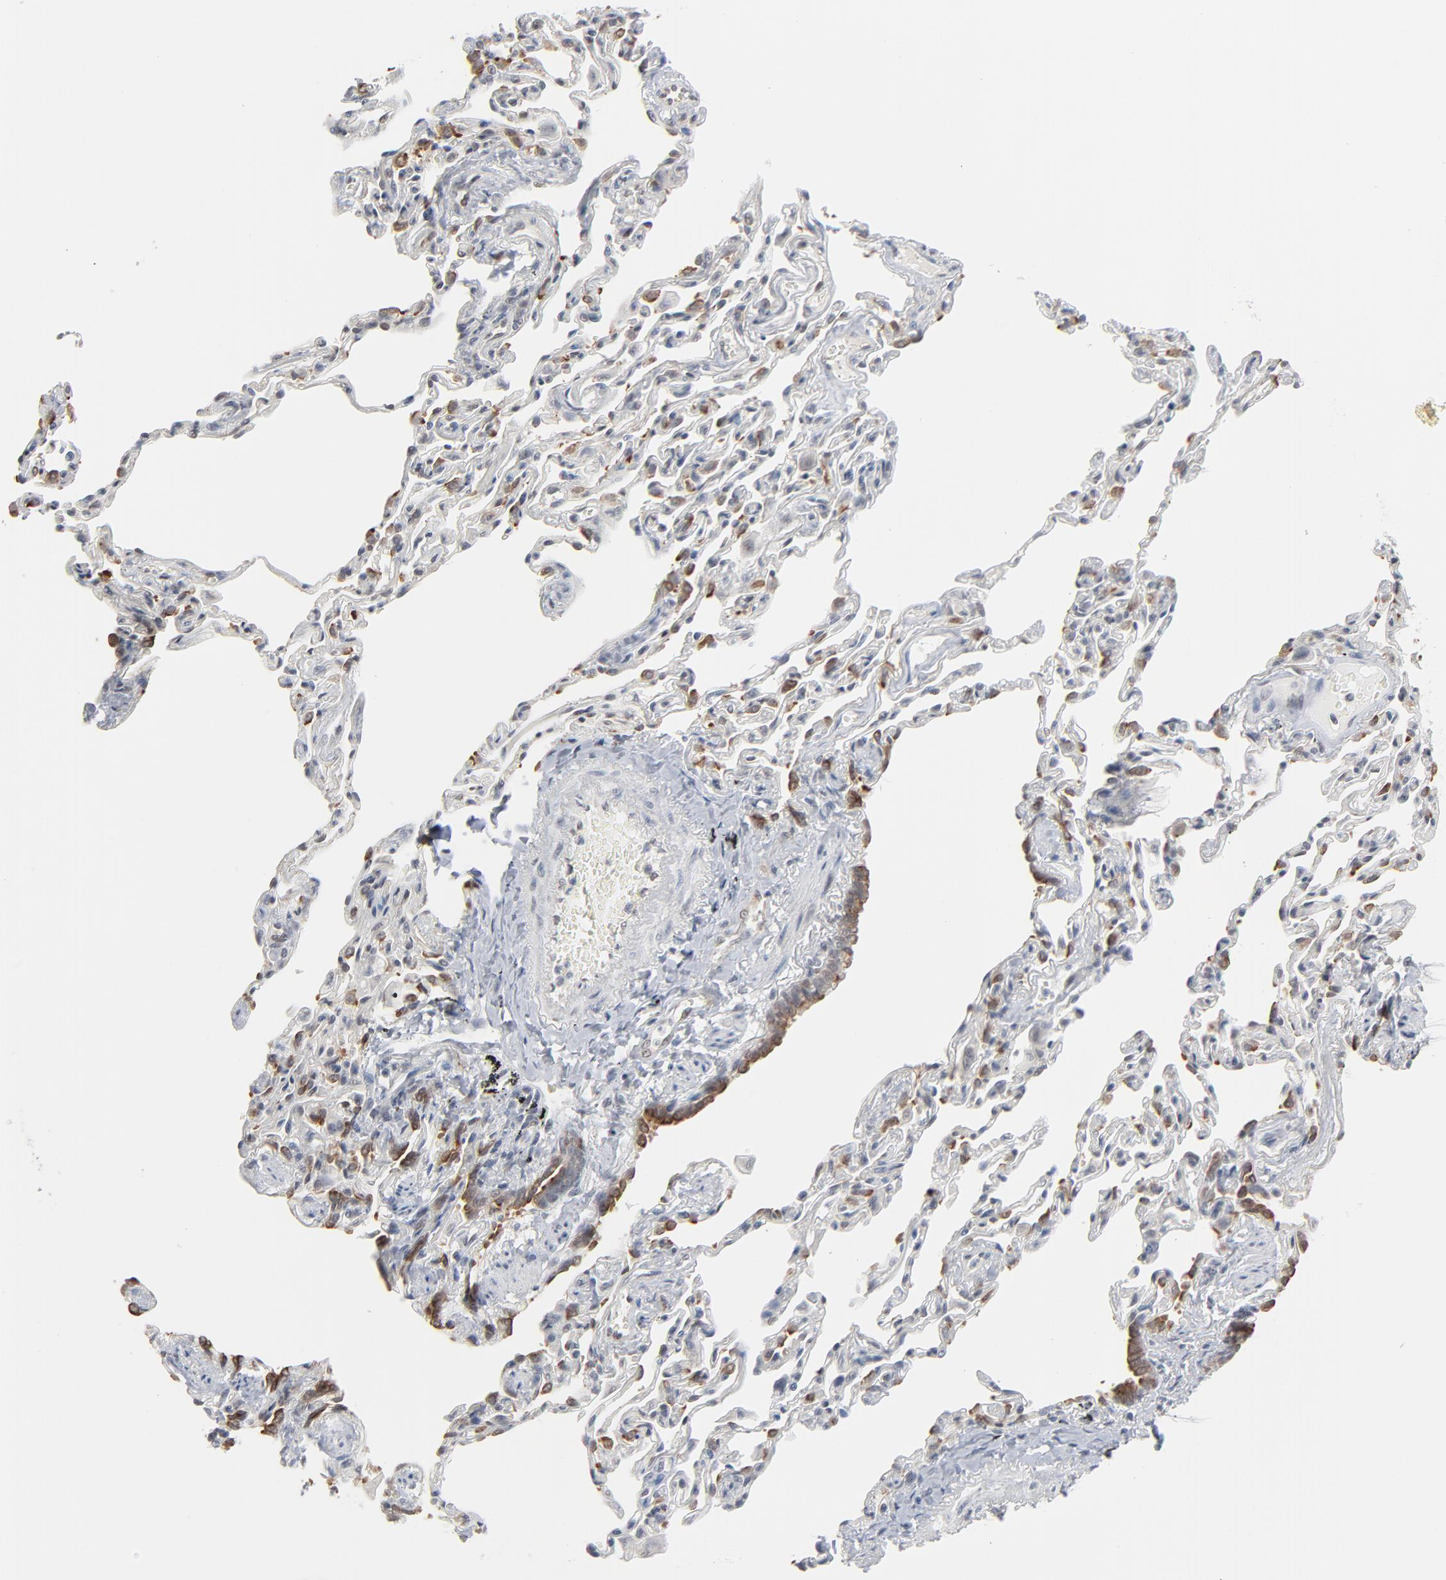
{"staining": {"intensity": "moderate", "quantity": ">75%", "location": "cytoplasmic/membranous"}, "tissue": "bronchus", "cell_type": "Respiratory epithelial cells", "image_type": "normal", "snomed": [{"axis": "morphology", "description": "Normal tissue, NOS"}, {"axis": "topography", "description": "Cartilage tissue"}, {"axis": "topography", "description": "Bronchus"}, {"axis": "topography", "description": "Lung"}], "caption": "This image demonstrates benign bronchus stained with IHC to label a protein in brown. The cytoplasmic/membranous of respiratory epithelial cells show moderate positivity for the protein. Nuclei are counter-stained blue.", "gene": "ITPR3", "patient": {"sex": "male", "age": 64}}